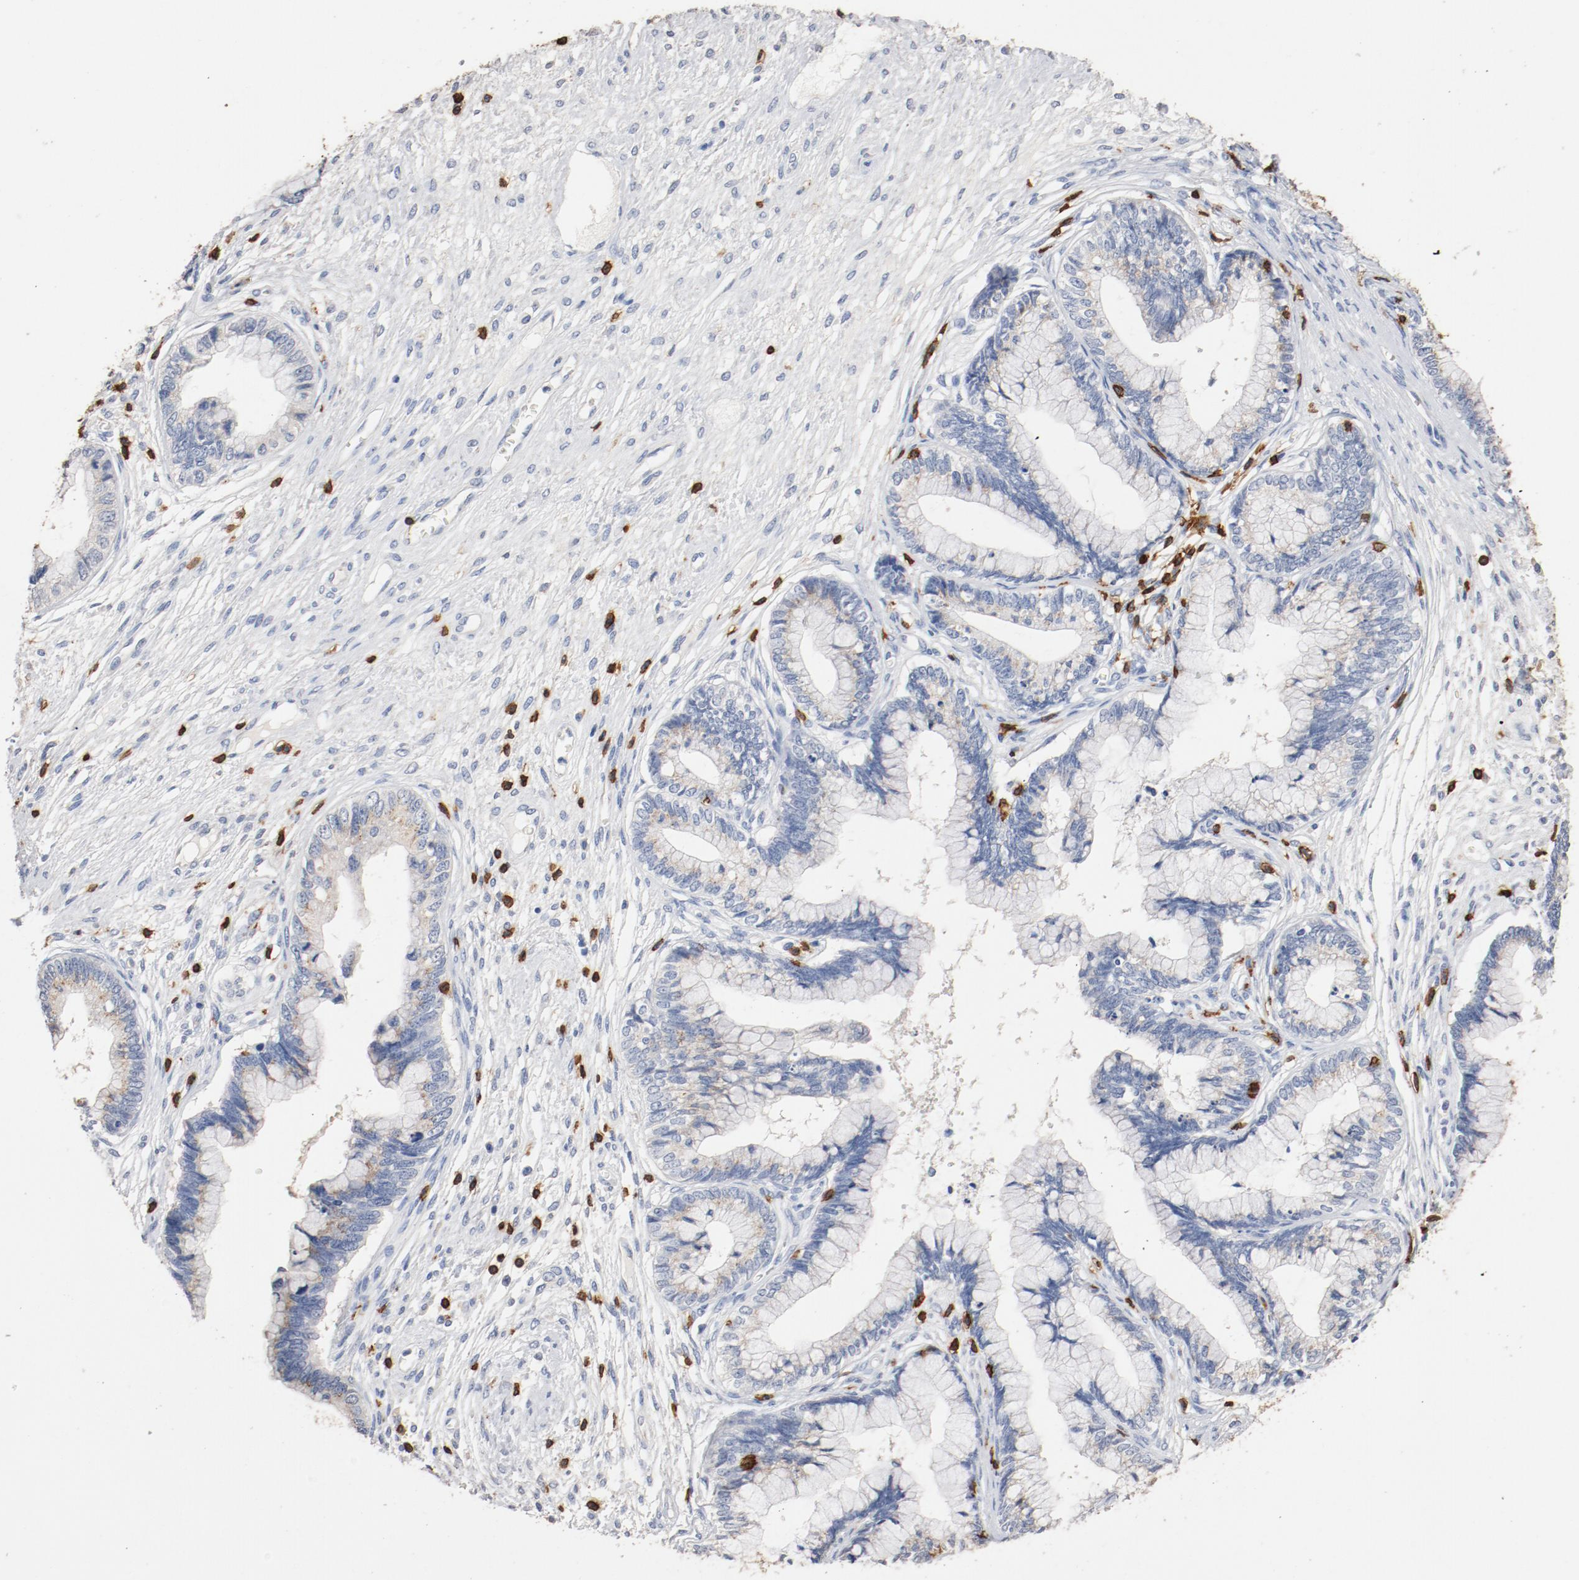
{"staining": {"intensity": "weak", "quantity": "25%-75%", "location": "cytoplasmic/membranous"}, "tissue": "cervical cancer", "cell_type": "Tumor cells", "image_type": "cancer", "snomed": [{"axis": "morphology", "description": "Adenocarcinoma, NOS"}, {"axis": "topography", "description": "Cervix"}], "caption": "Tumor cells reveal low levels of weak cytoplasmic/membranous expression in approximately 25%-75% of cells in human cervical cancer (adenocarcinoma). (DAB IHC, brown staining for protein, blue staining for nuclei).", "gene": "CD247", "patient": {"sex": "female", "age": 44}}